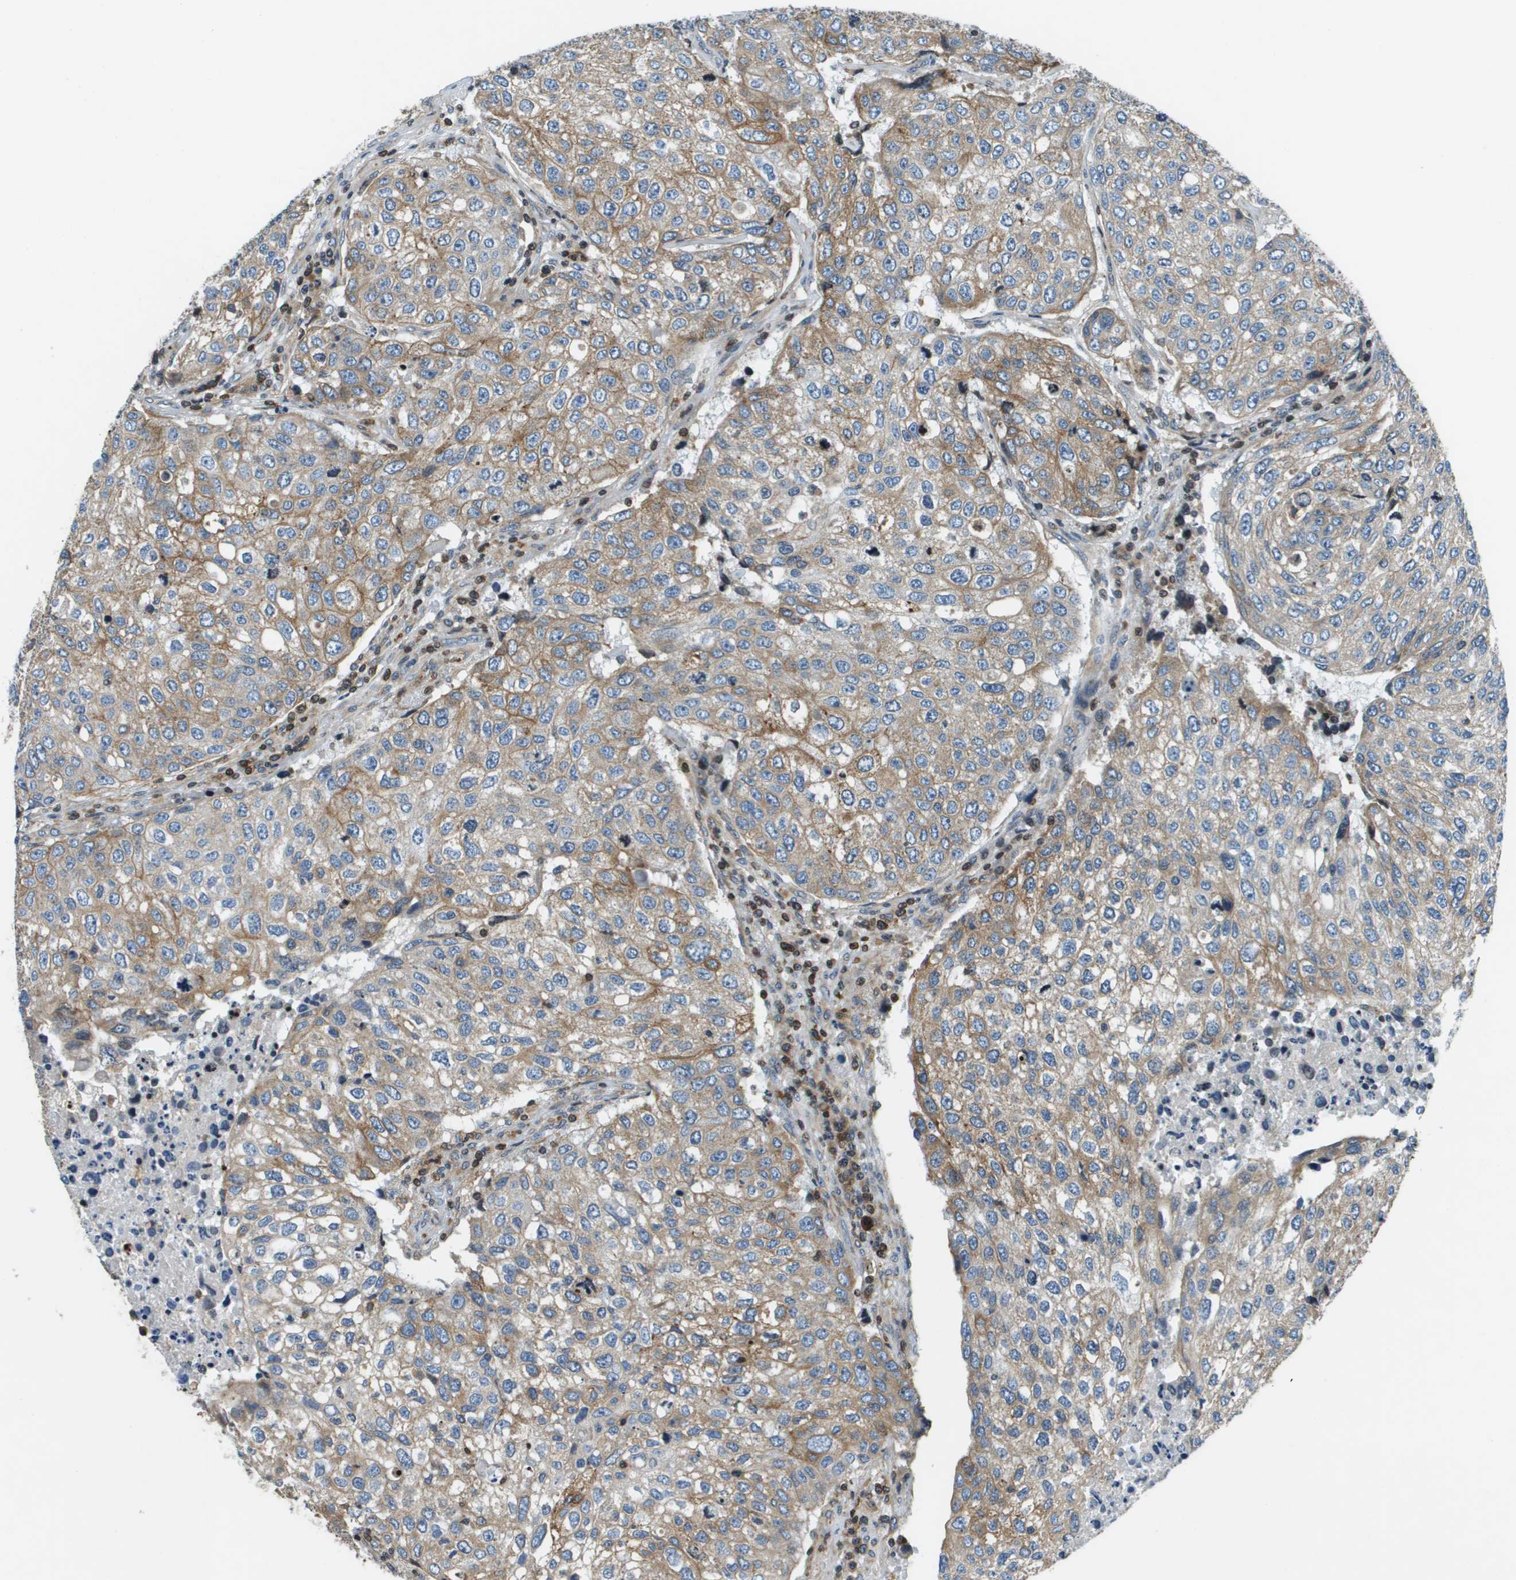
{"staining": {"intensity": "moderate", "quantity": ">75%", "location": "cytoplasmic/membranous"}, "tissue": "urothelial cancer", "cell_type": "Tumor cells", "image_type": "cancer", "snomed": [{"axis": "morphology", "description": "Urothelial carcinoma, High grade"}, {"axis": "topography", "description": "Lymph node"}, {"axis": "topography", "description": "Urinary bladder"}], "caption": "Moderate cytoplasmic/membranous staining is appreciated in about >75% of tumor cells in urothelial cancer.", "gene": "ESYT1", "patient": {"sex": "male", "age": 51}}